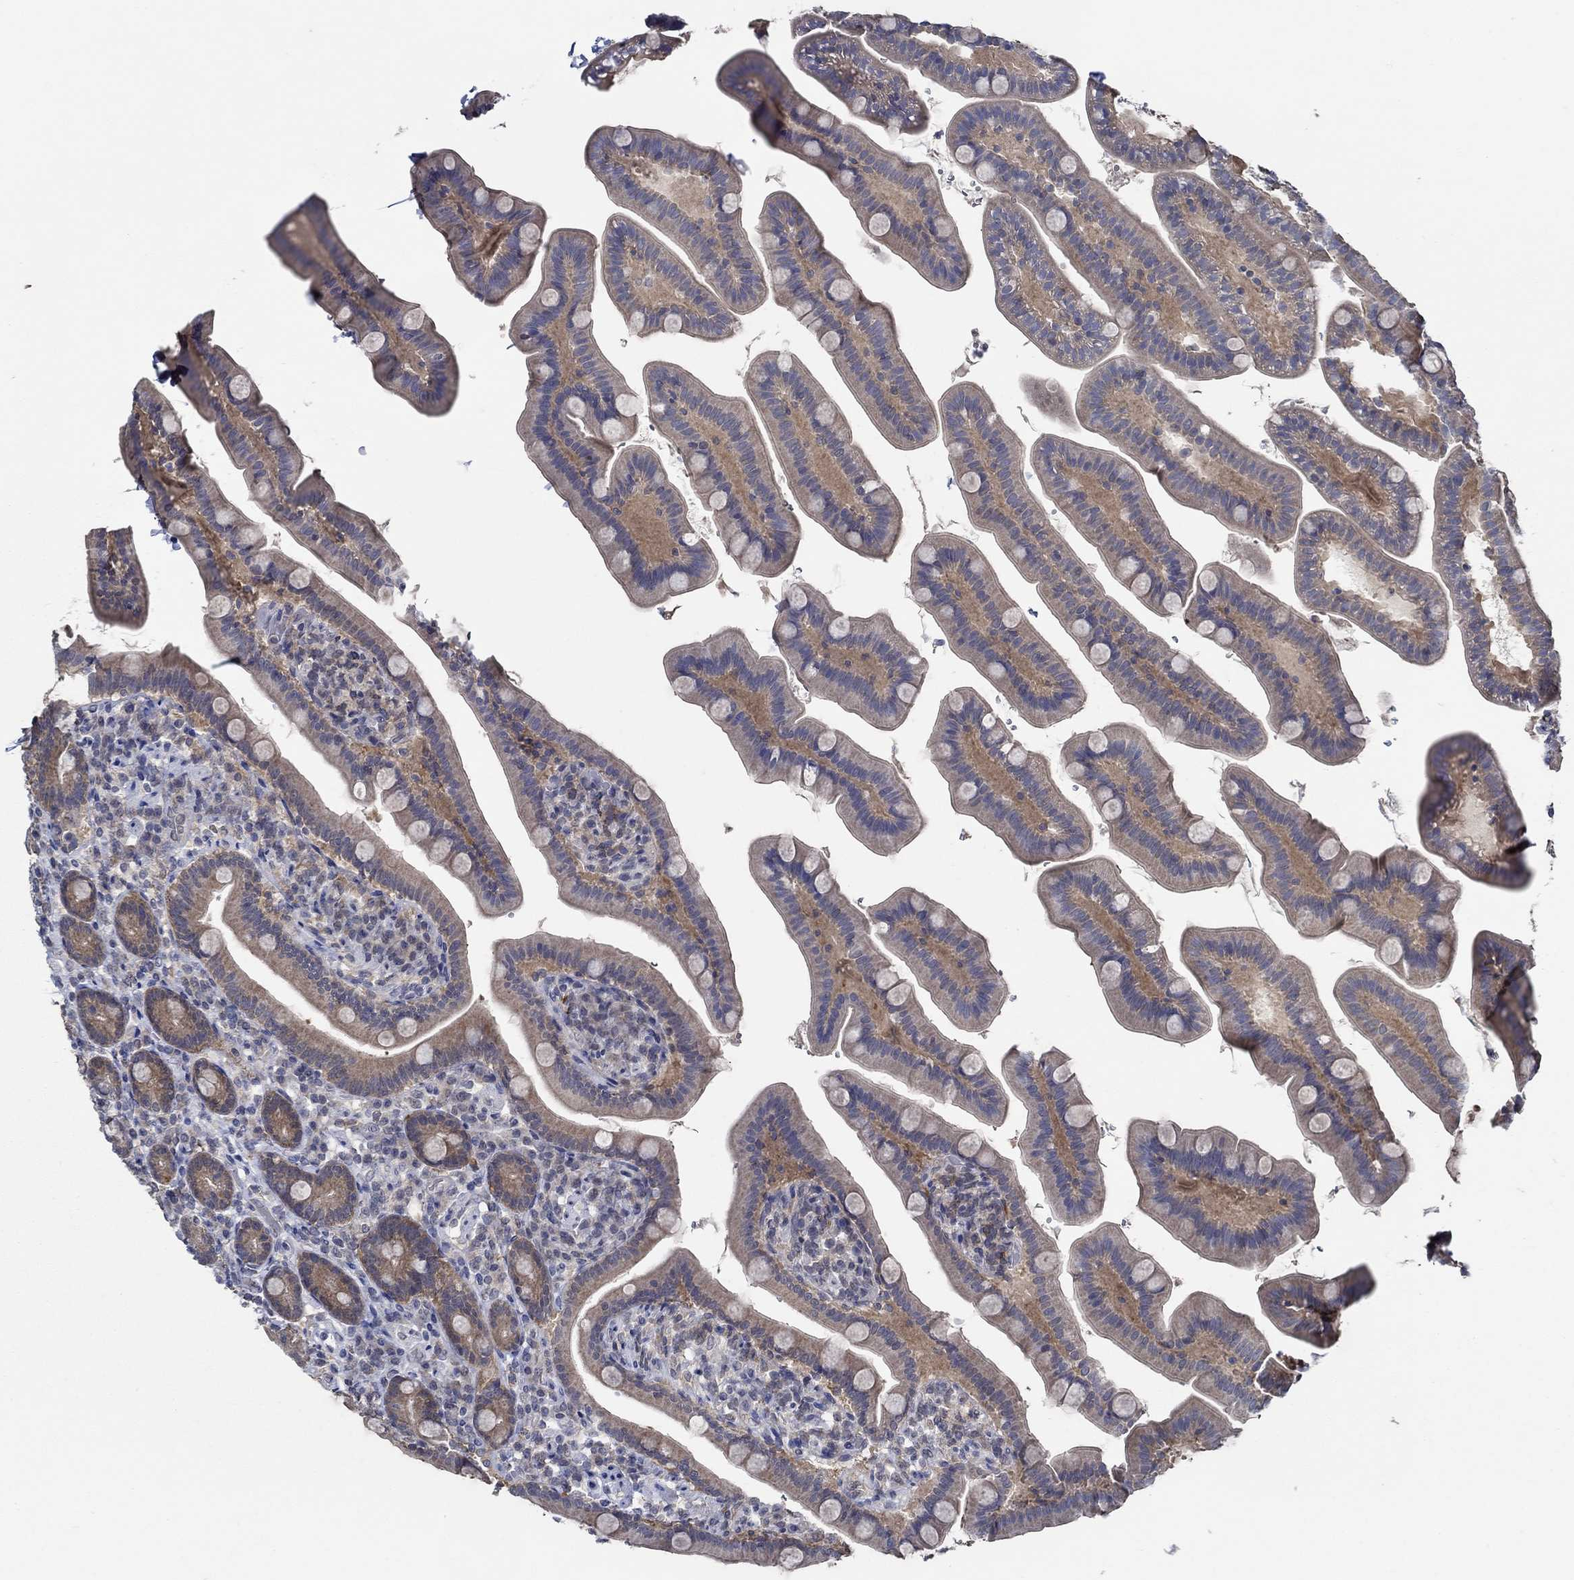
{"staining": {"intensity": "weak", "quantity": "25%-75%", "location": "cytoplasmic/membranous"}, "tissue": "small intestine", "cell_type": "Glandular cells", "image_type": "normal", "snomed": [{"axis": "morphology", "description": "Normal tissue, NOS"}, {"axis": "topography", "description": "Small intestine"}], "caption": "Glandular cells display weak cytoplasmic/membranous expression in approximately 25%-75% of cells in normal small intestine. Nuclei are stained in blue.", "gene": "DACT1", "patient": {"sex": "male", "age": 66}}